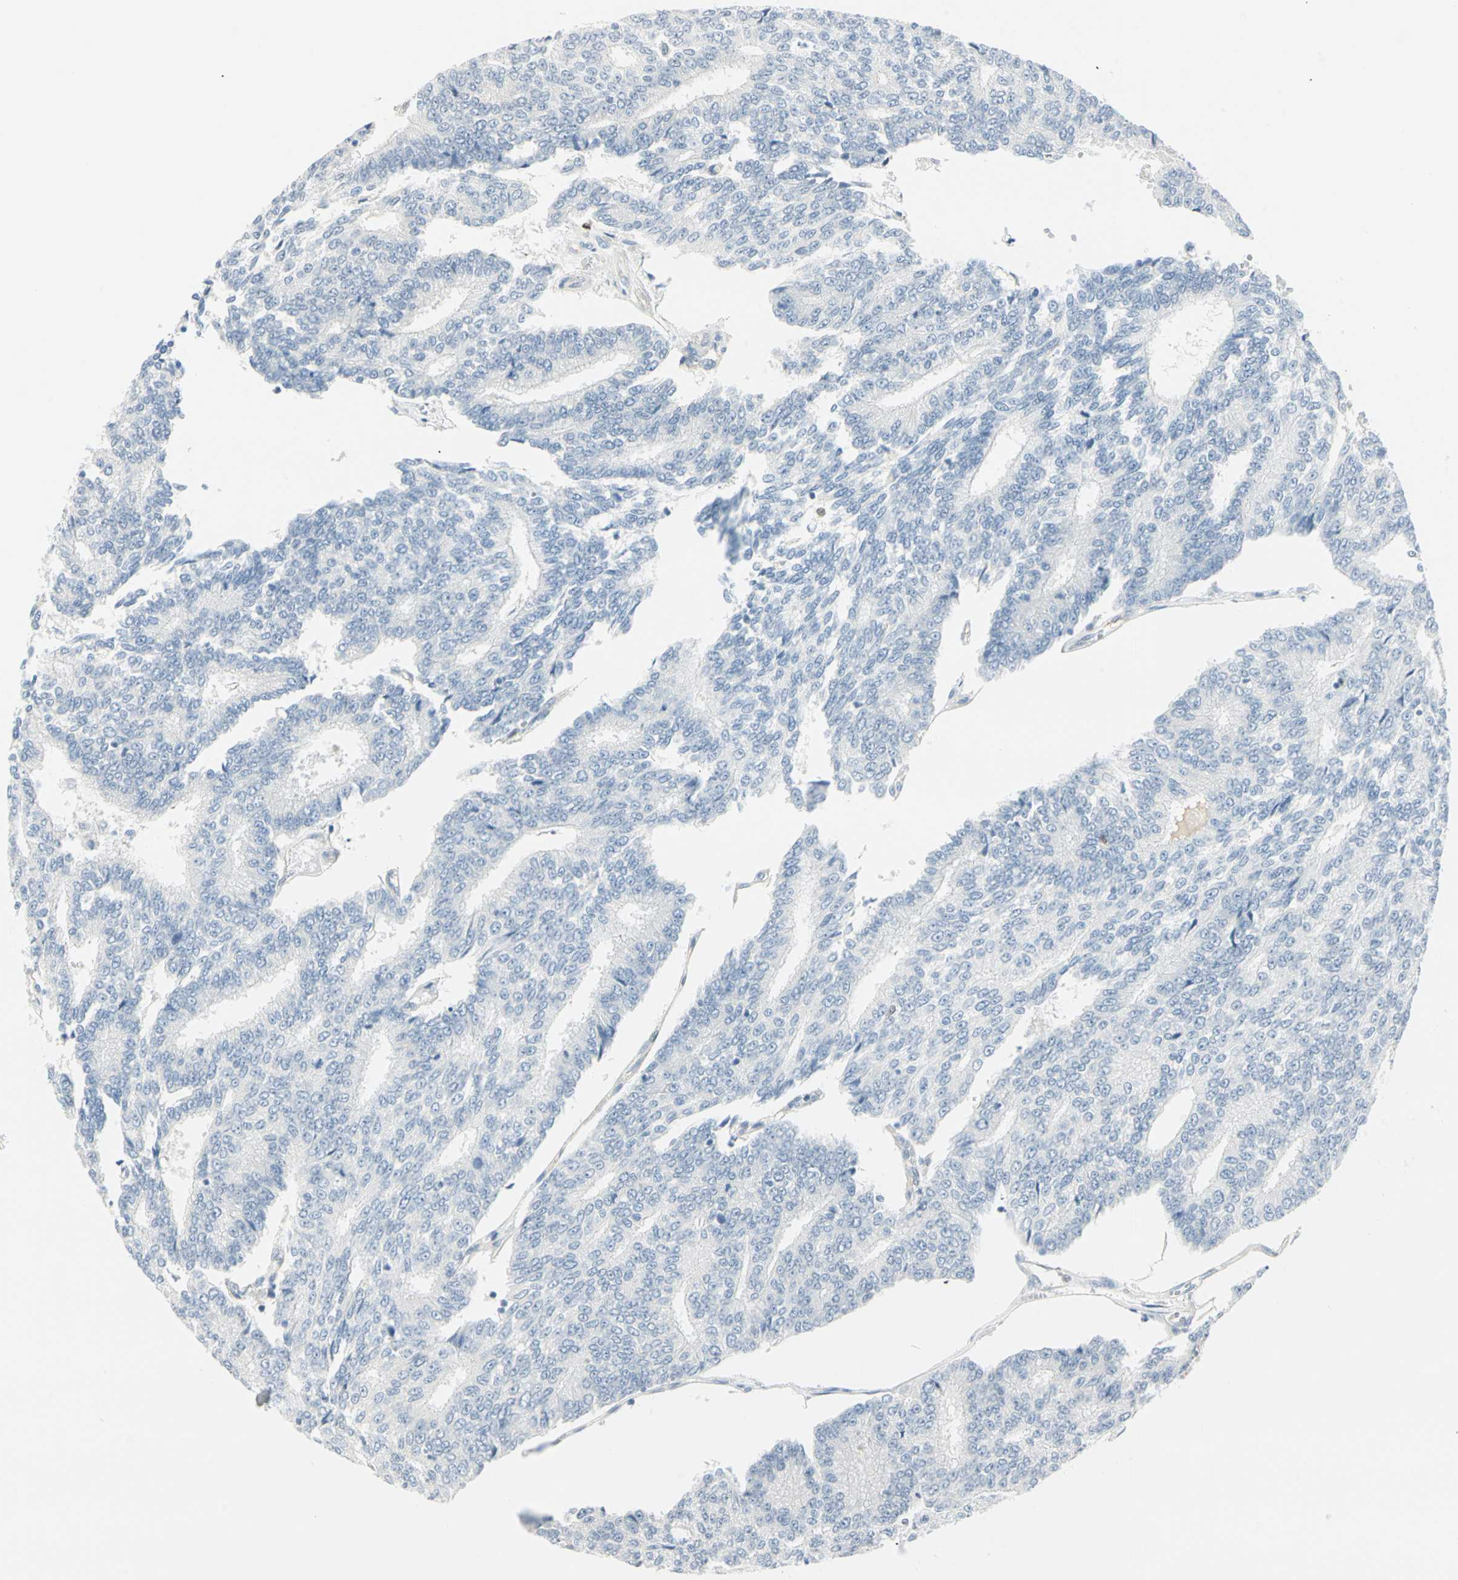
{"staining": {"intensity": "negative", "quantity": "none", "location": "none"}, "tissue": "prostate cancer", "cell_type": "Tumor cells", "image_type": "cancer", "snomed": [{"axis": "morphology", "description": "Adenocarcinoma, High grade"}, {"axis": "topography", "description": "Prostate"}], "caption": "DAB immunohistochemical staining of prostate cancer reveals no significant staining in tumor cells. (DAB (3,3'-diaminobenzidine) IHC with hematoxylin counter stain).", "gene": "MLLT10", "patient": {"sex": "male", "age": 55}}